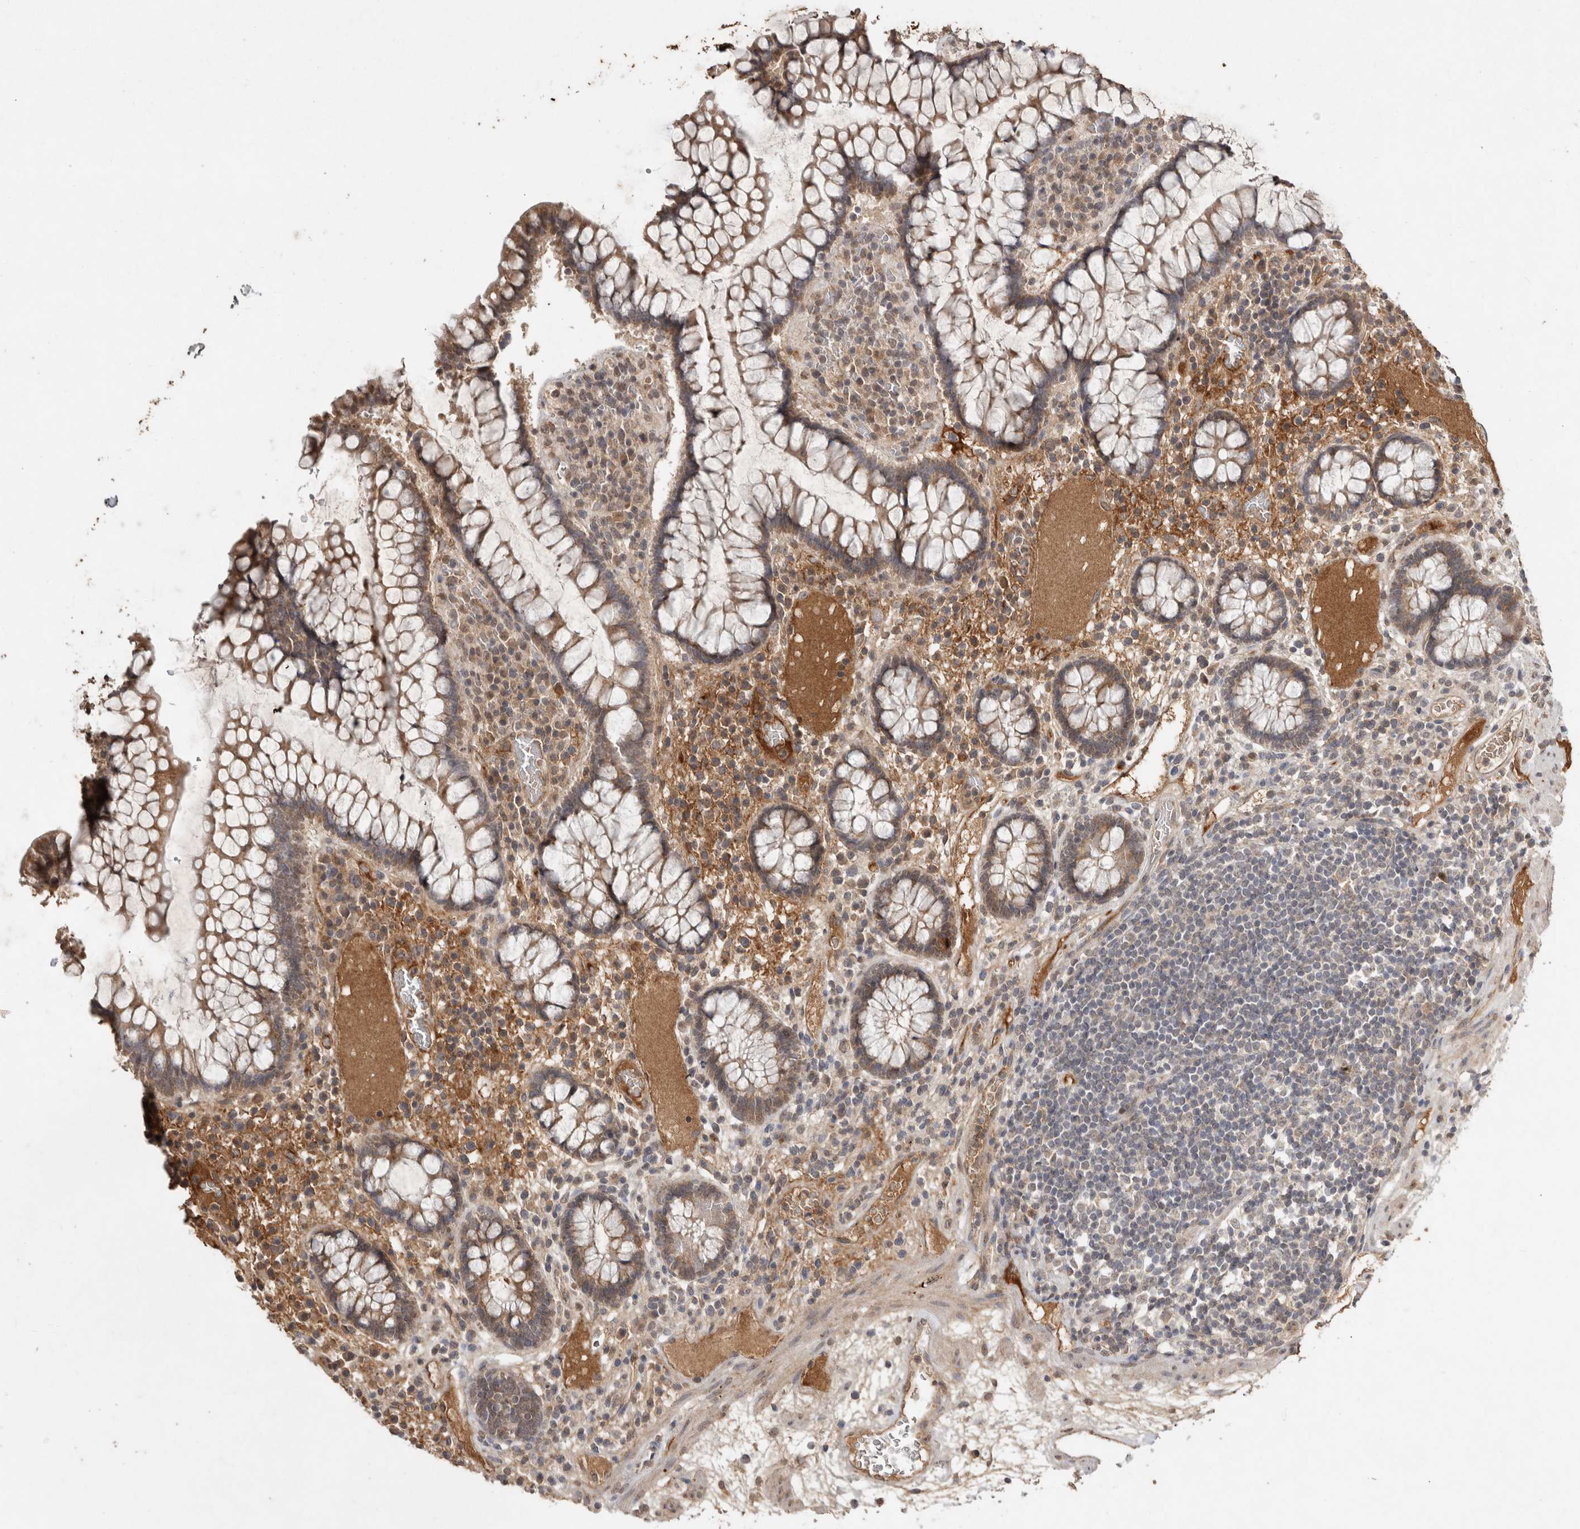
{"staining": {"intensity": "moderate", "quantity": ">75%", "location": "cytoplasmic/membranous"}, "tissue": "colon", "cell_type": "Endothelial cells", "image_type": "normal", "snomed": [{"axis": "morphology", "description": "Normal tissue, NOS"}, {"axis": "topography", "description": "Colon"}], "caption": "Moderate cytoplasmic/membranous protein staining is present in approximately >75% of endothelial cells in colon. Using DAB (3,3'-diaminobenzidine) (brown) and hematoxylin (blue) stains, captured at high magnification using brightfield microscopy.", "gene": "FAM3A", "patient": {"sex": "female", "age": 79}}